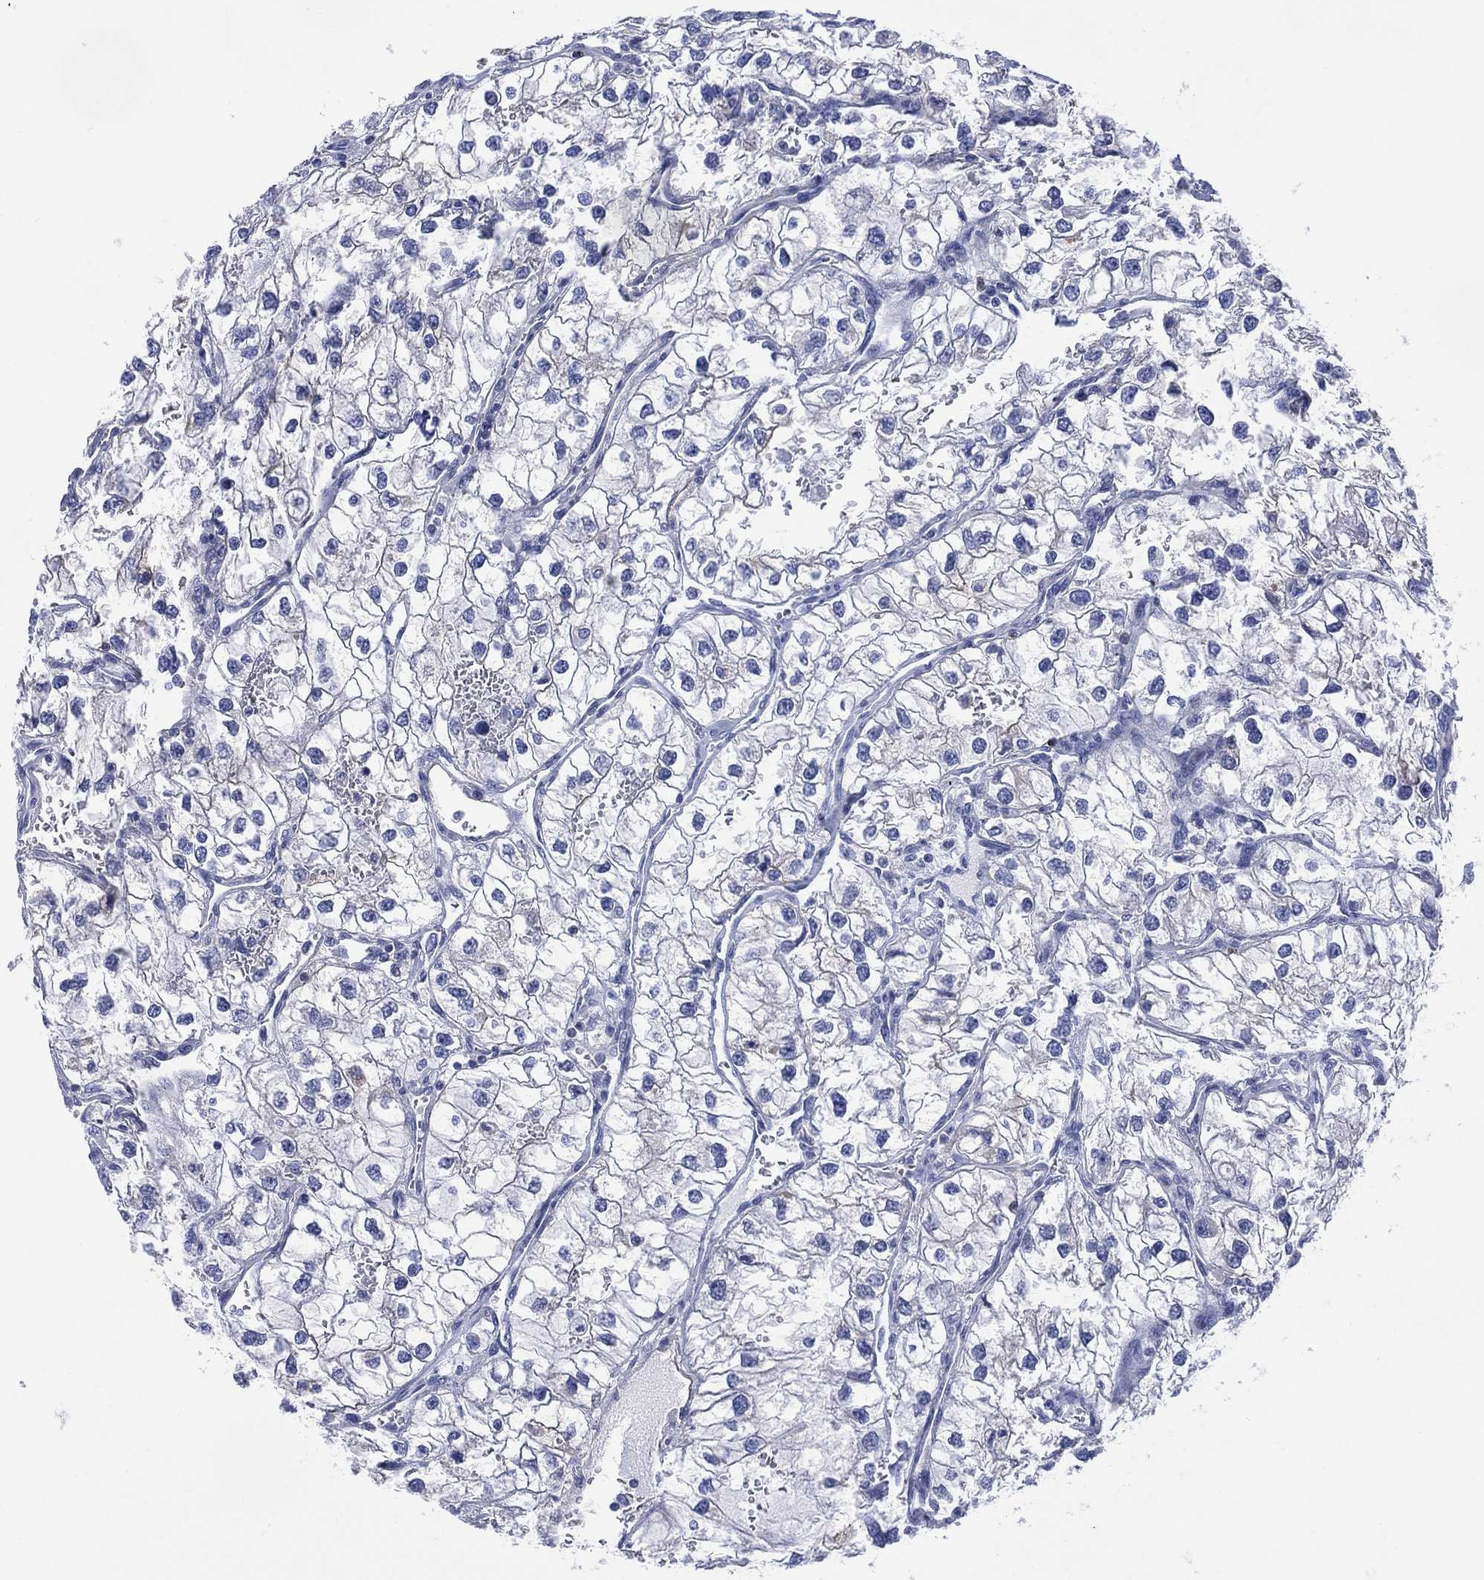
{"staining": {"intensity": "negative", "quantity": "none", "location": "none"}, "tissue": "renal cancer", "cell_type": "Tumor cells", "image_type": "cancer", "snomed": [{"axis": "morphology", "description": "Adenocarcinoma, NOS"}, {"axis": "topography", "description": "Kidney"}], "caption": "IHC of human adenocarcinoma (renal) exhibits no positivity in tumor cells.", "gene": "DPP4", "patient": {"sex": "male", "age": 59}}